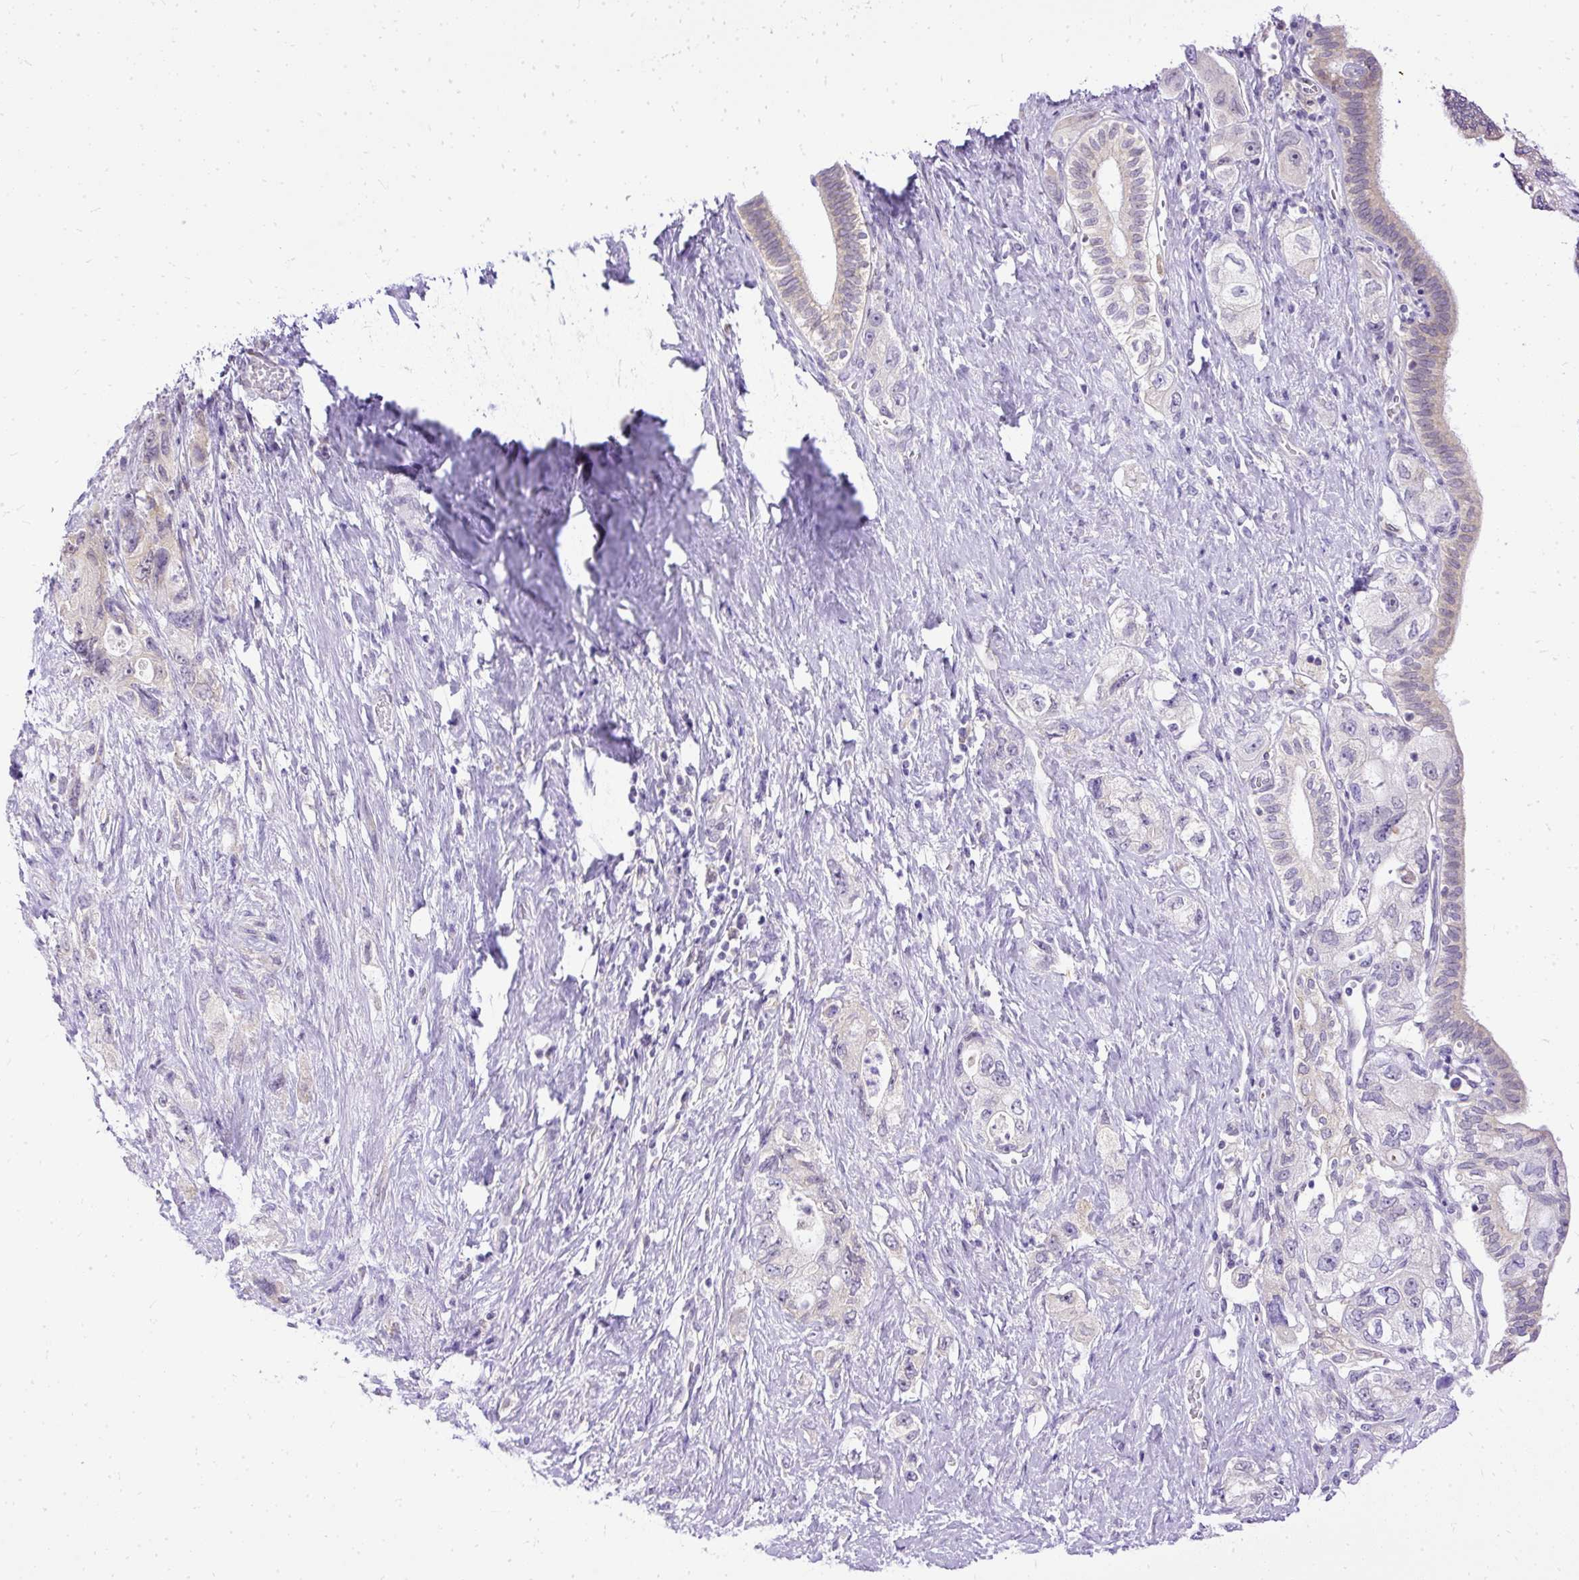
{"staining": {"intensity": "weak", "quantity": "25%-75%", "location": "cytoplasmic/membranous"}, "tissue": "pancreatic cancer", "cell_type": "Tumor cells", "image_type": "cancer", "snomed": [{"axis": "morphology", "description": "Adenocarcinoma, NOS"}, {"axis": "topography", "description": "Pancreas"}], "caption": "Immunohistochemical staining of pancreatic adenocarcinoma displays low levels of weak cytoplasmic/membranous staining in approximately 25%-75% of tumor cells.", "gene": "AMFR", "patient": {"sex": "female", "age": 73}}